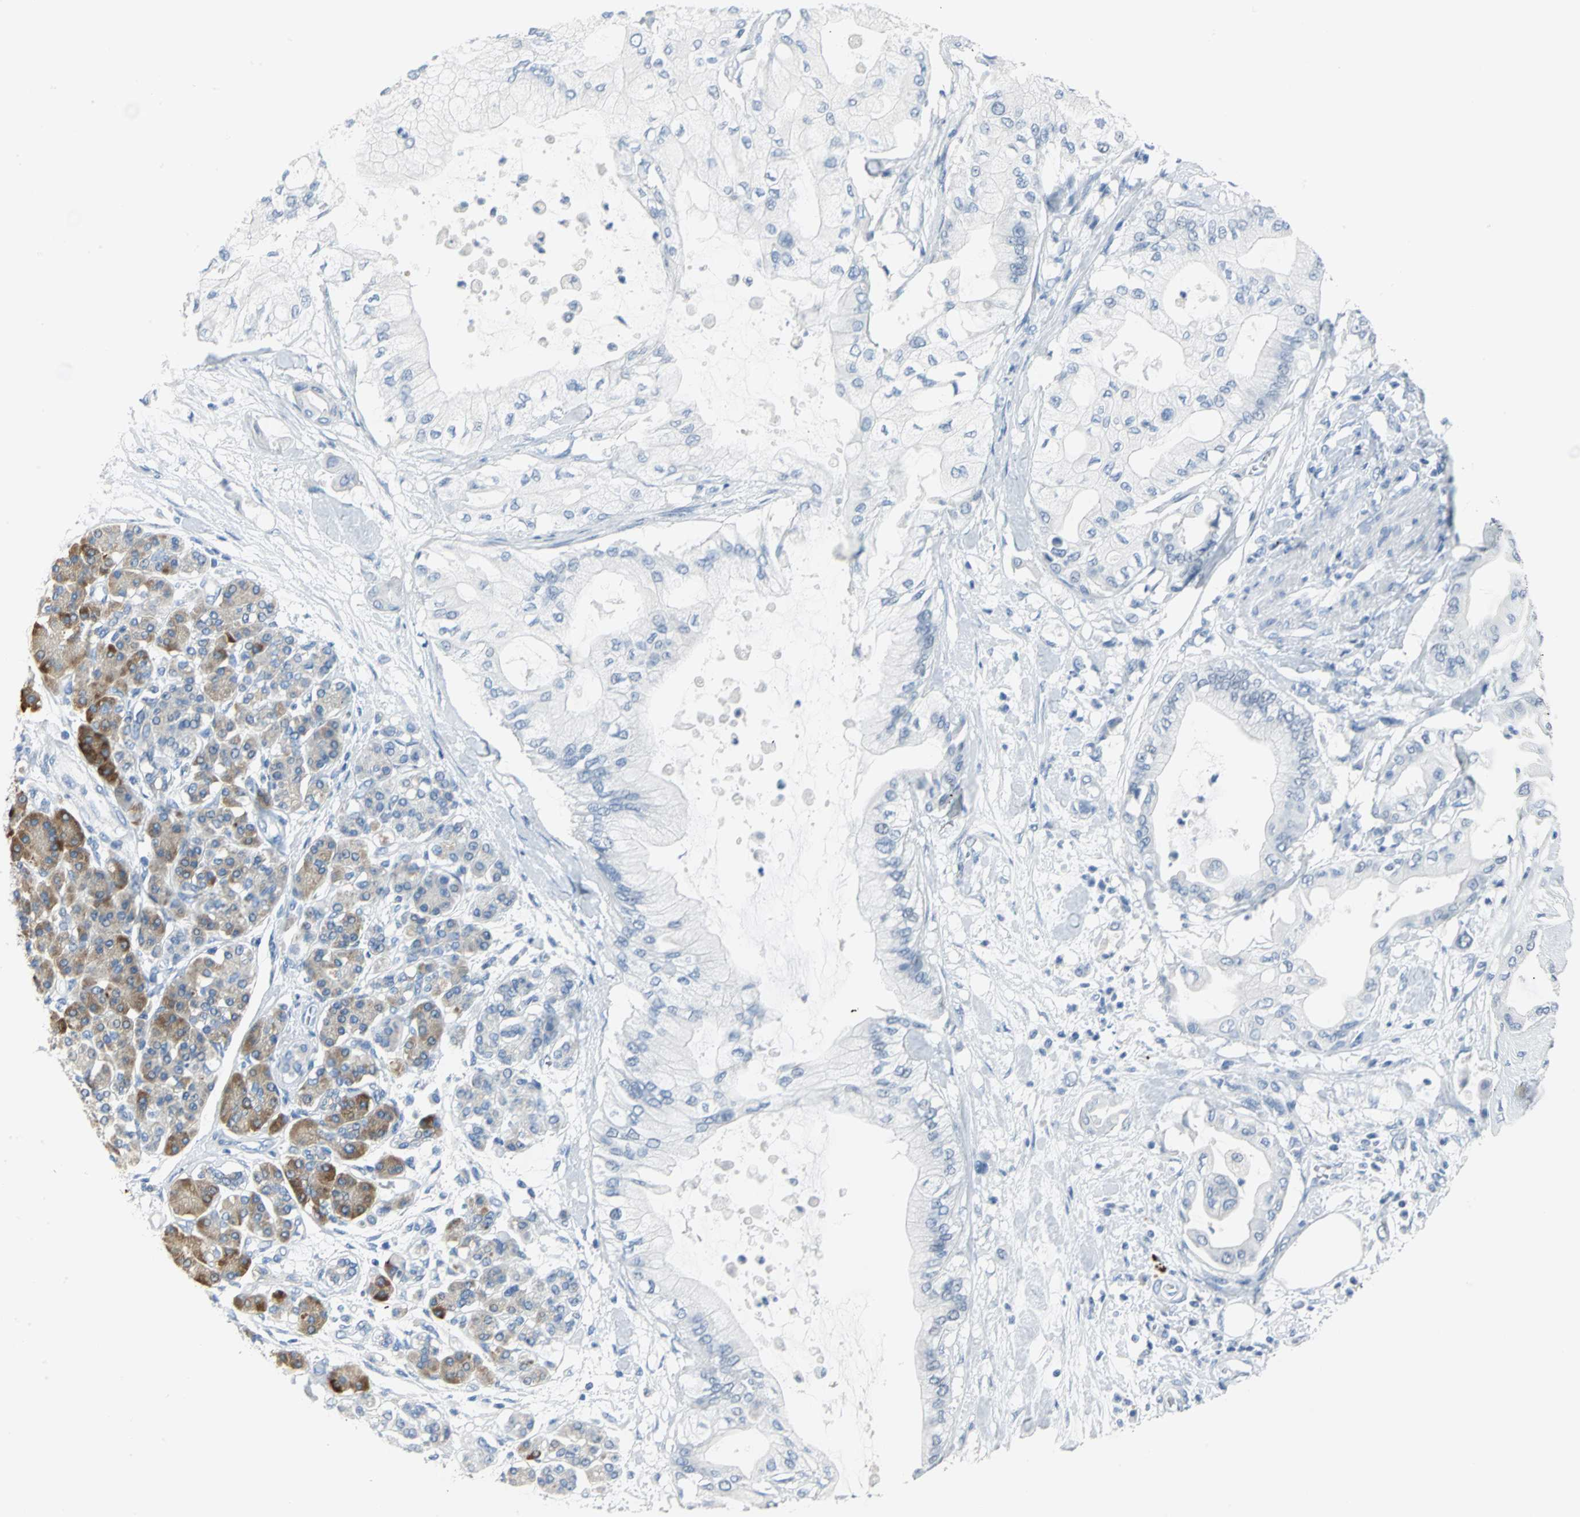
{"staining": {"intensity": "negative", "quantity": "none", "location": "none"}, "tissue": "pancreatic cancer", "cell_type": "Tumor cells", "image_type": "cancer", "snomed": [{"axis": "morphology", "description": "Adenocarcinoma, NOS"}, {"axis": "morphology", "description": "Adenocarcinoma, metastatic, NOS"}, {"axis": "topography", "description": "Lymph node"}, {"axis": "topography", "description": "Pancreas"}, {"axis": "topography", "description": "Duodenum"}], "caption": "Tumor cells are negative for brown protein staining in pancreatic cancer. Nuclei are stained in blue.", "gene": "MCM3", "patient": {"sex": "female", "age": 64}}